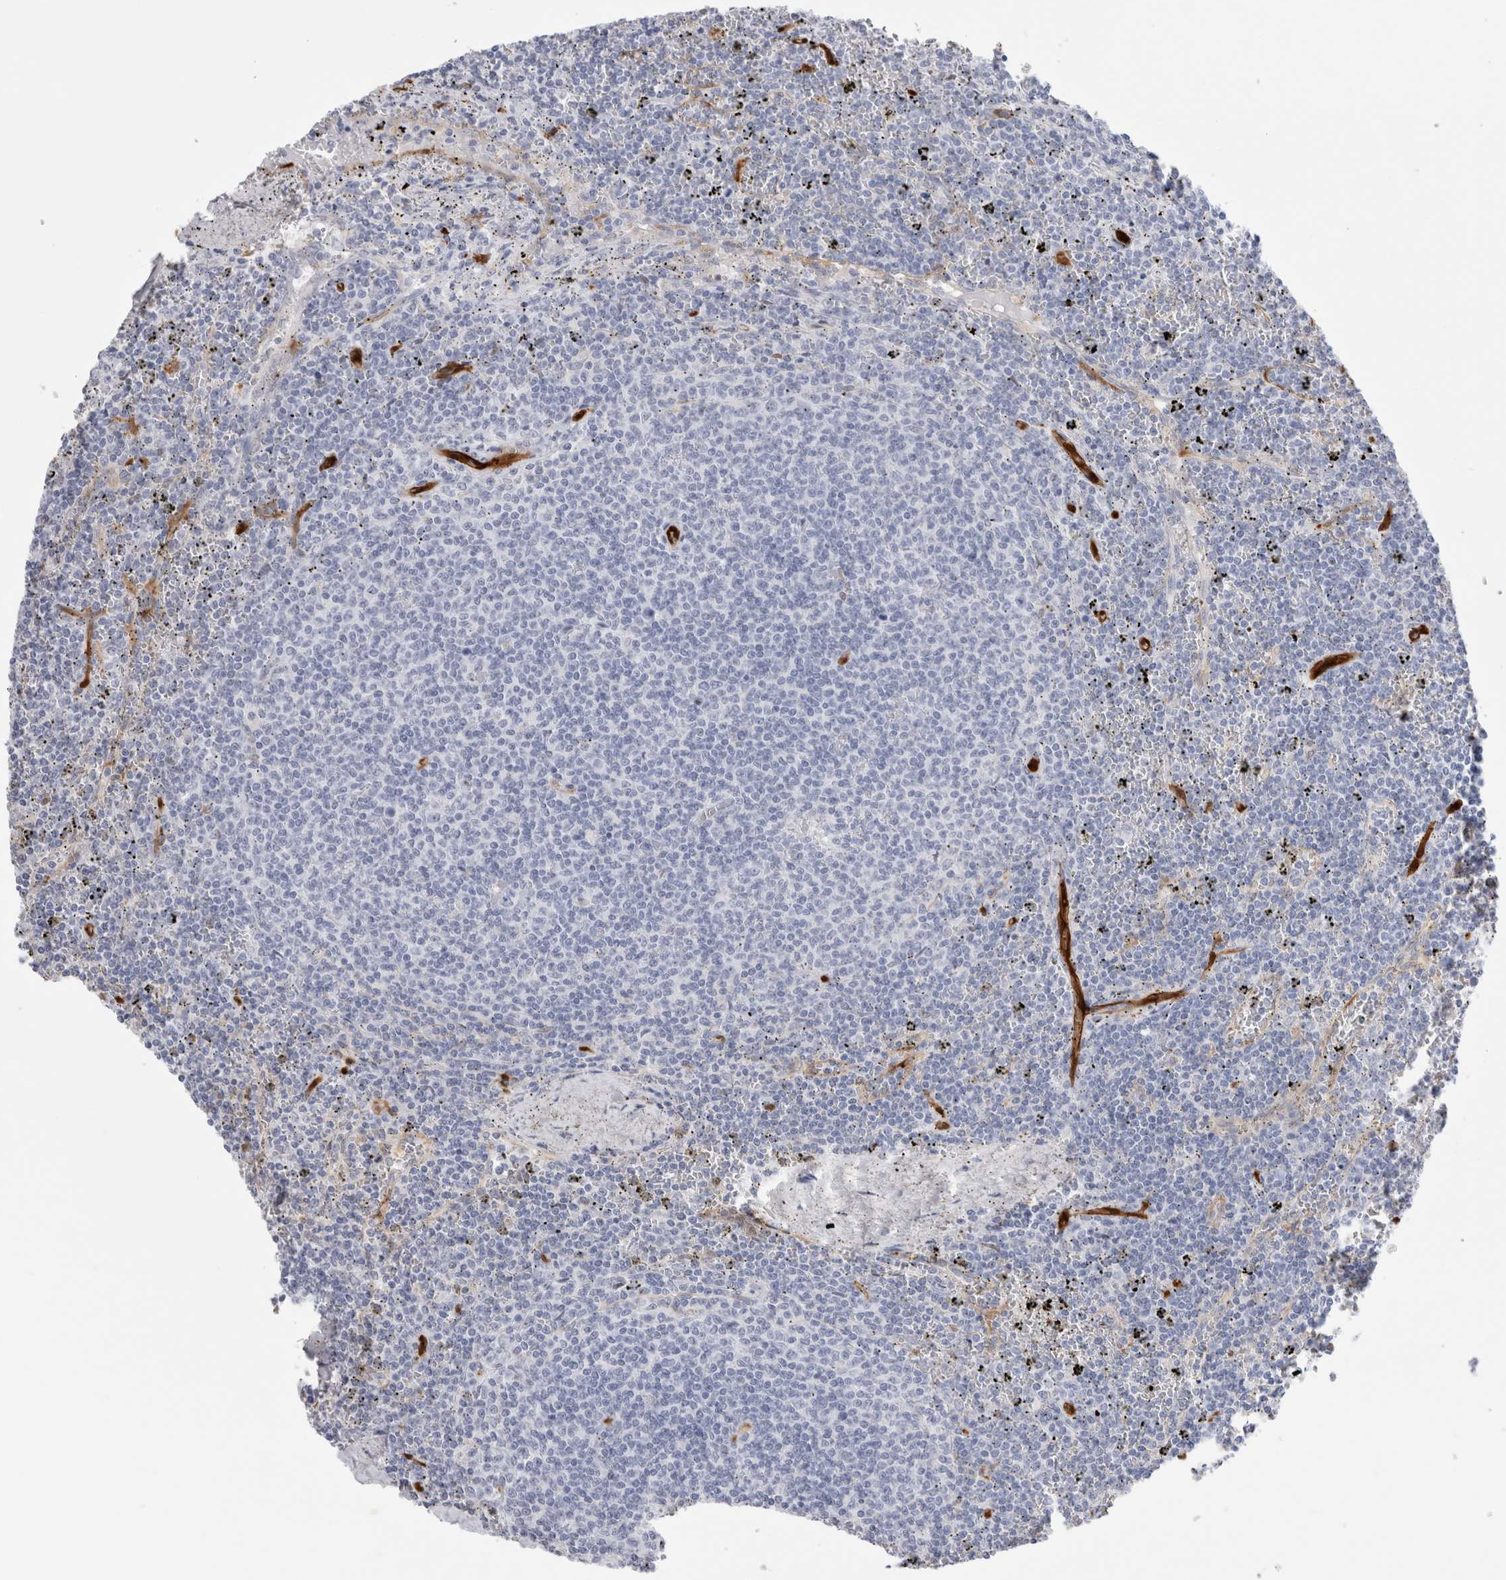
{"staining": {"intensity": "negative", "quantity": "none", "location": "none"}, "tissue": "lymphoma", "cell_type": "Tumor cells", "image_type": "cancer", "snomed": [{"axis": "morphology", "description": "Malignant lymphoma, non-Hodgkin's type, Low grade"}, {"axis": "topography", "description": "Spleen"}], "caption": "Tumor cells show no significant protein expression in malignant lymphoma, non-Hodgkin's type (low-grade).", "gene": "NAPEPLD", "patient": {"sex": "female", "age": 50}}